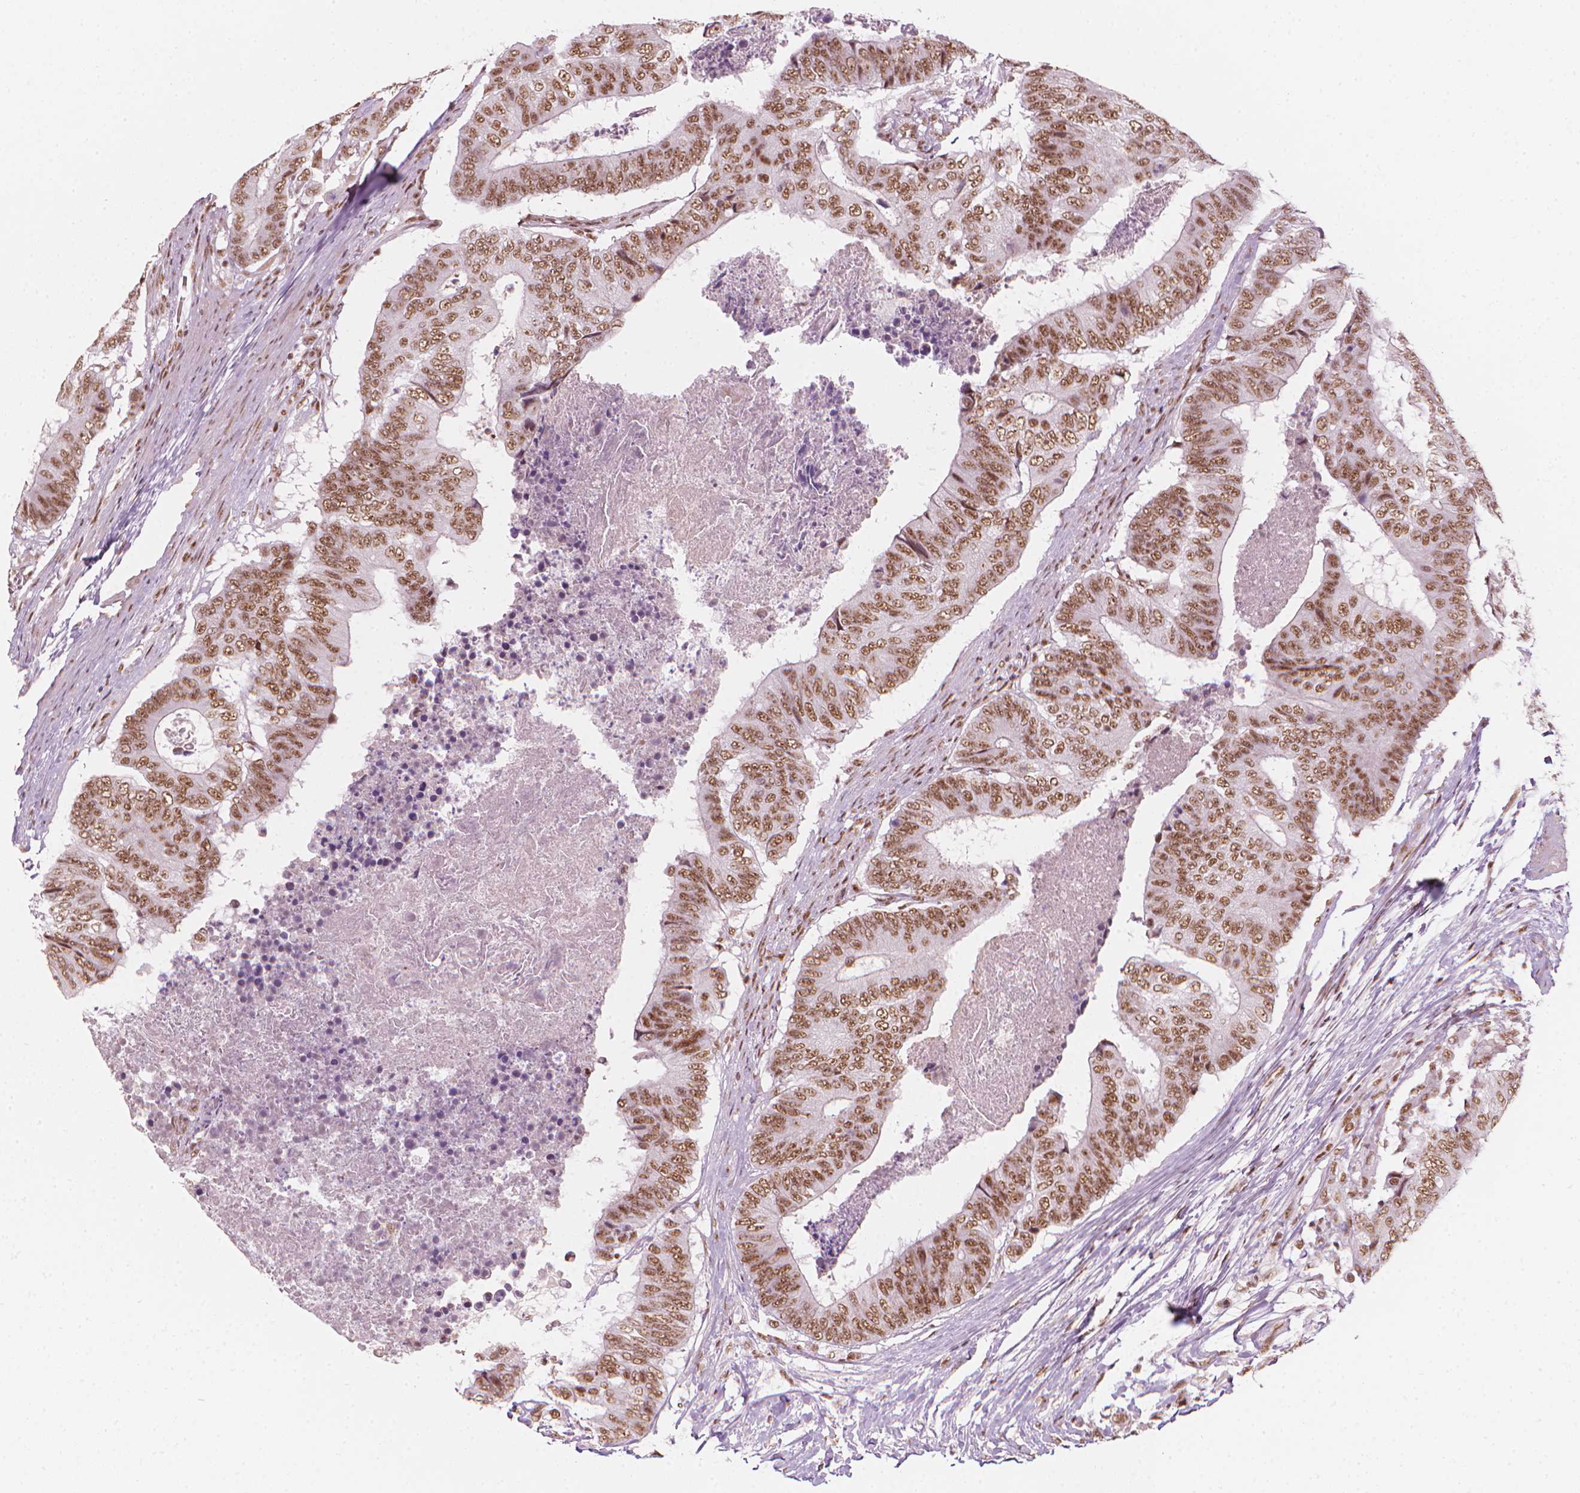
{"staining": {"intensity": "moderate", "quantity": ">75%", "location": "nuclear"}, "tissue": "colorectal cancer", "cell_type": "Tumor cells", "image_type": "cancer", "snomed": [{"axis": "morphology", "description": "Adenocarcinoma, NOS"}, {"axis": "topography", "description": "Colon"}], "caption": "Immunohistochemical staining of colorectal cancer (adenocarcinoma) displays moderate nuclear protein expression in about >75% of tumor cells.", "gene": "ELF2", "patient": {"sex": "female", "age": 48}}